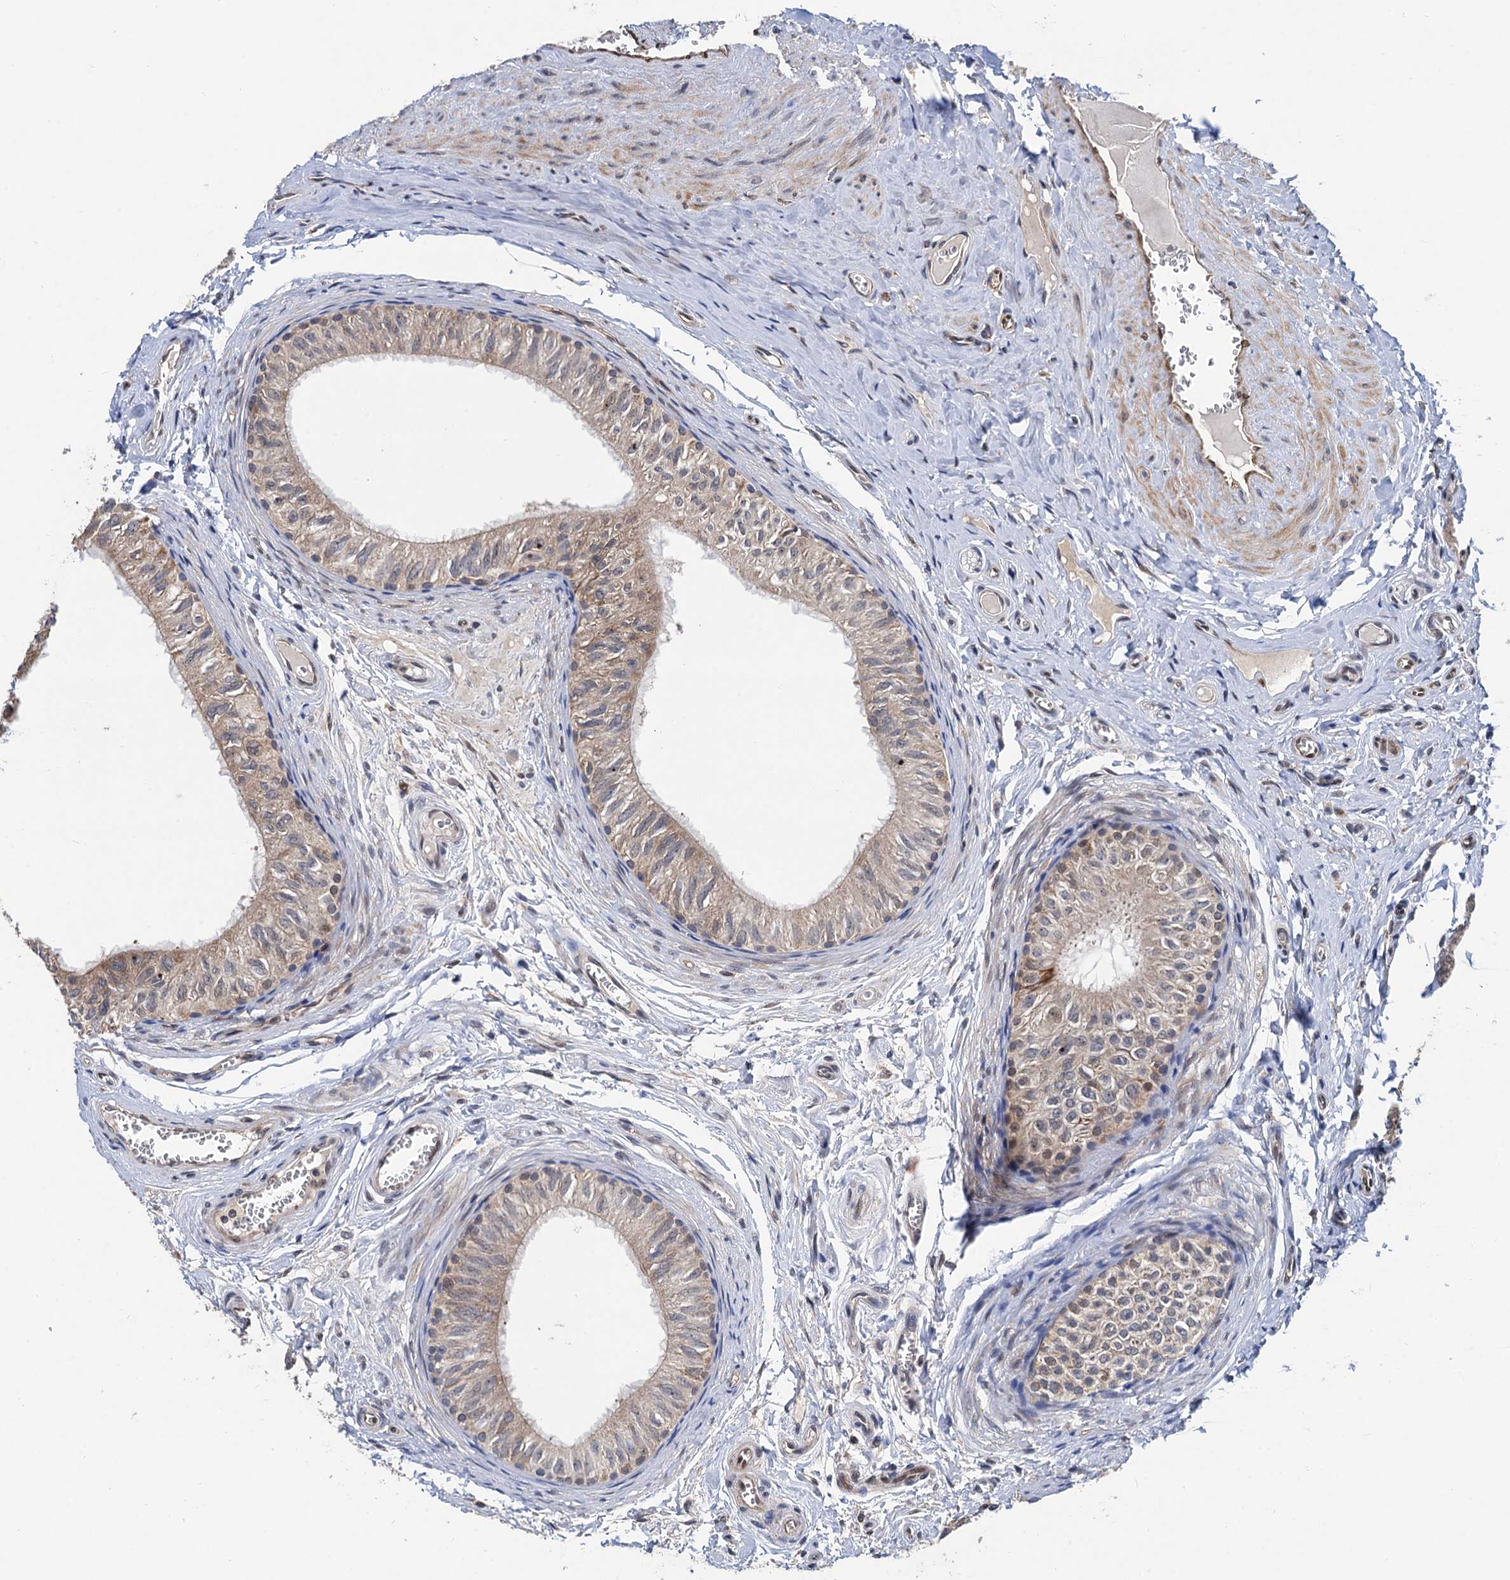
{"staining": {"intensity": "moderate", "quantity": "<25%", "location": "cytoplasmic/membranous"}, "tissue": "epididymis", "cell_type": "Glandular cells", "image_type": "normal", "snomed": [{"axis": "morphology", "description": "Normal tissue, NOS"}, {"axis": "topography", "description": "Epididymis"}], "caption": "Protein expression analysis of normal human epididymis reveals moderate cytoplasmic/membranous expression in approximately <25% of glandular cells. Nuclei are stained in blue.", "gene": "CMPK2", "patient": {"sex": "male", "age": 42}}